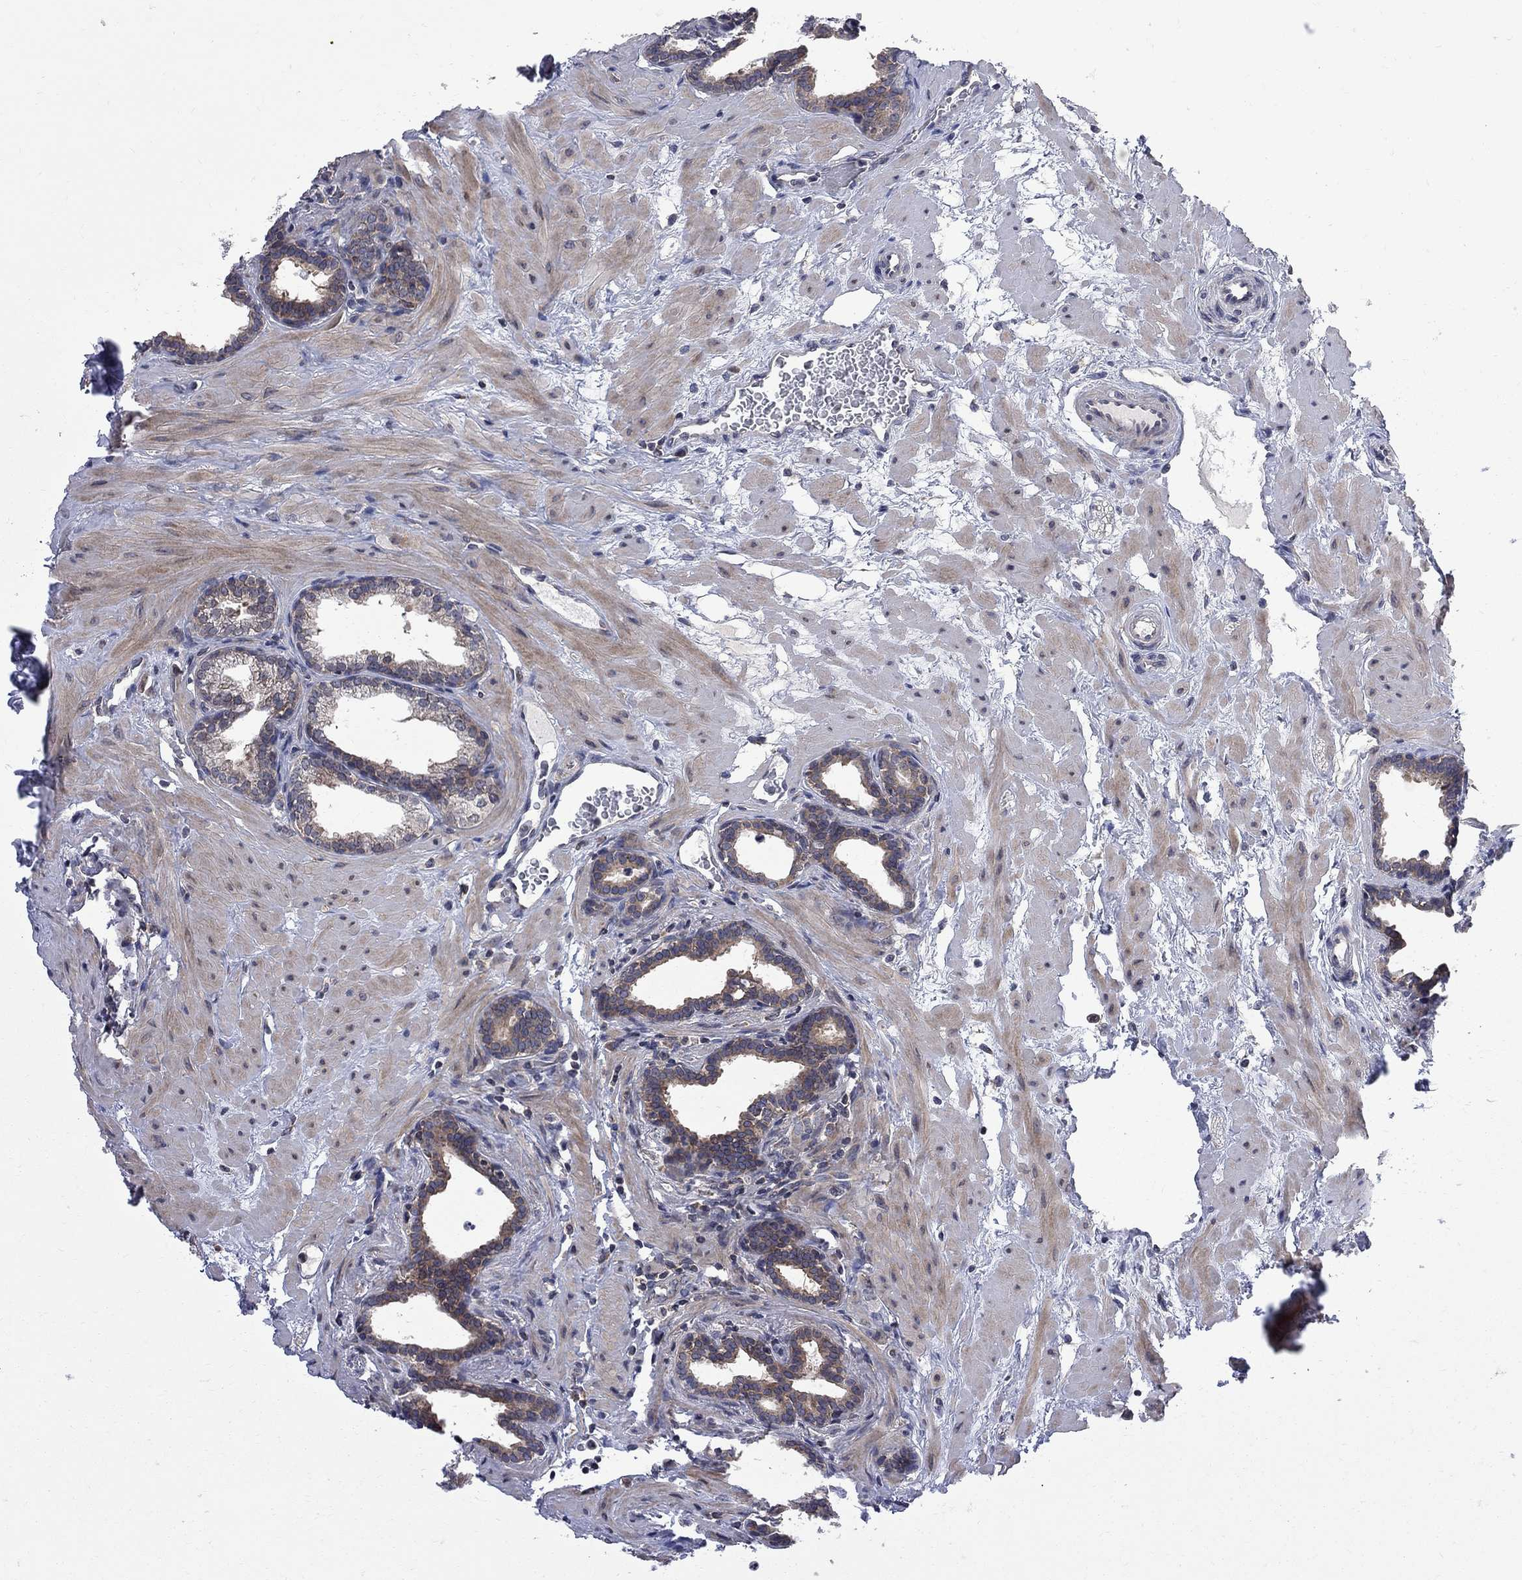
{"staining": {"intensity": "weak", "quantity": ">75%", "location": "cytoplasmic/membranous"}, "tissue": "prostate", "cell_type": "Glandular cells", "image_type": "normal", "snomed": [{"axis": "morphology", "description": "Normal tissue, NOS"}, {"axis": "topography", "description": "Prostate"}], "caption": "Protein expression analysis of unremarkable prostate exhibits weak cytoplasmic/membranous expression in approximately >75% of glandular cells.", "gene": "CNOT11", "patient": {"sex": "male", "age": 37}}